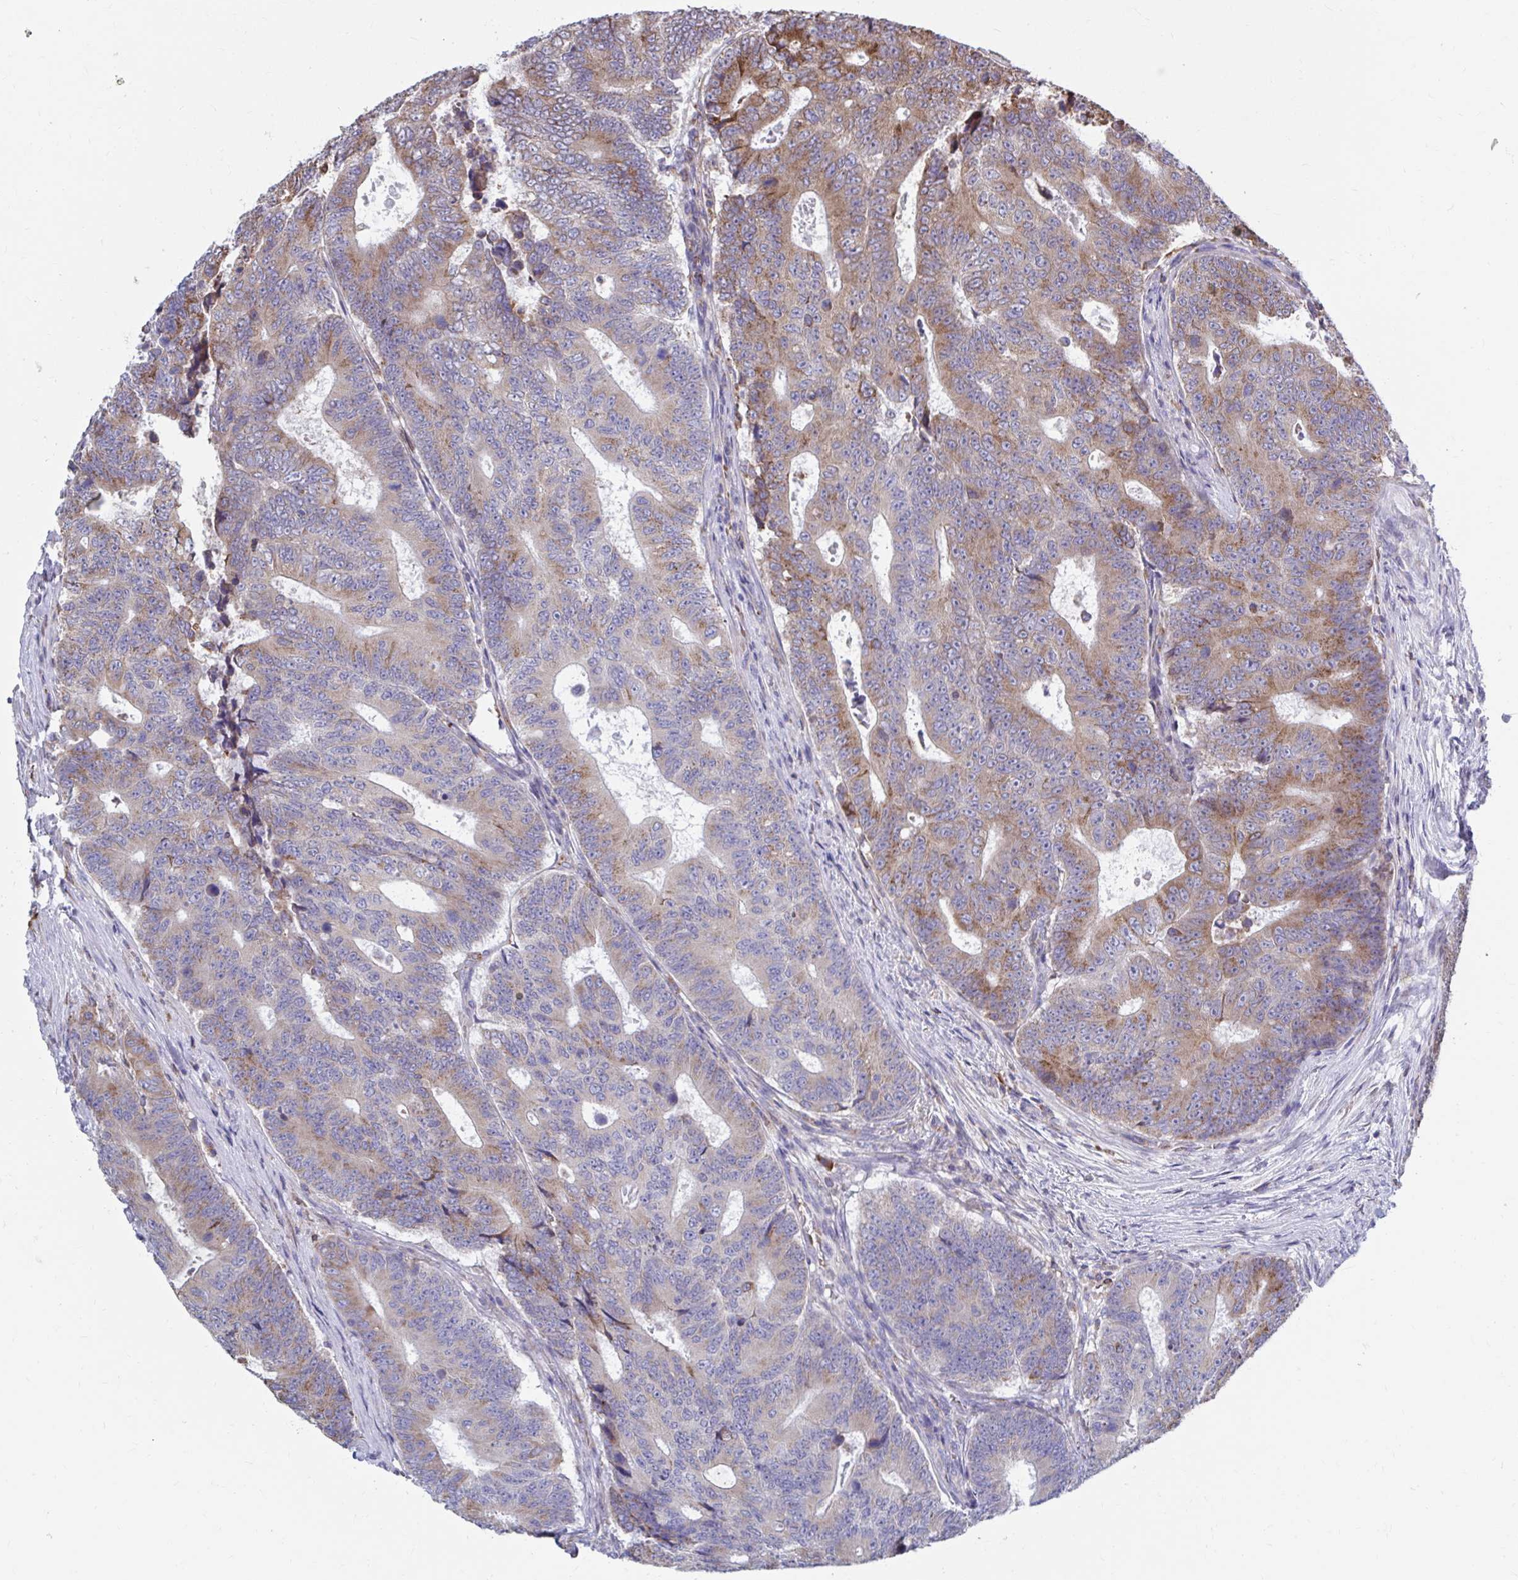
{"staining": {"intensity": "moderate", "quantity": "25%-75%", "location": "cytoplasmic/membranous"}, "tissue": "colorectal cancer", "cell_type": "Tumor cells", "image_type": "cancer", "snomed": [{"axis": "morphology", "description": "Adenocarcinoma, NOS"}, {"axis": "topography", "description": "Colon"}], "caption": "DAB immunohistochemical staining of human adenocarcinoma (colorectal) shows moderate cytoplasmic/membranous protein positivity in approximately 25%-75% of tumor cells.", "gene": "FKBP2", "patient": {"sex": "female", "age": 48}}